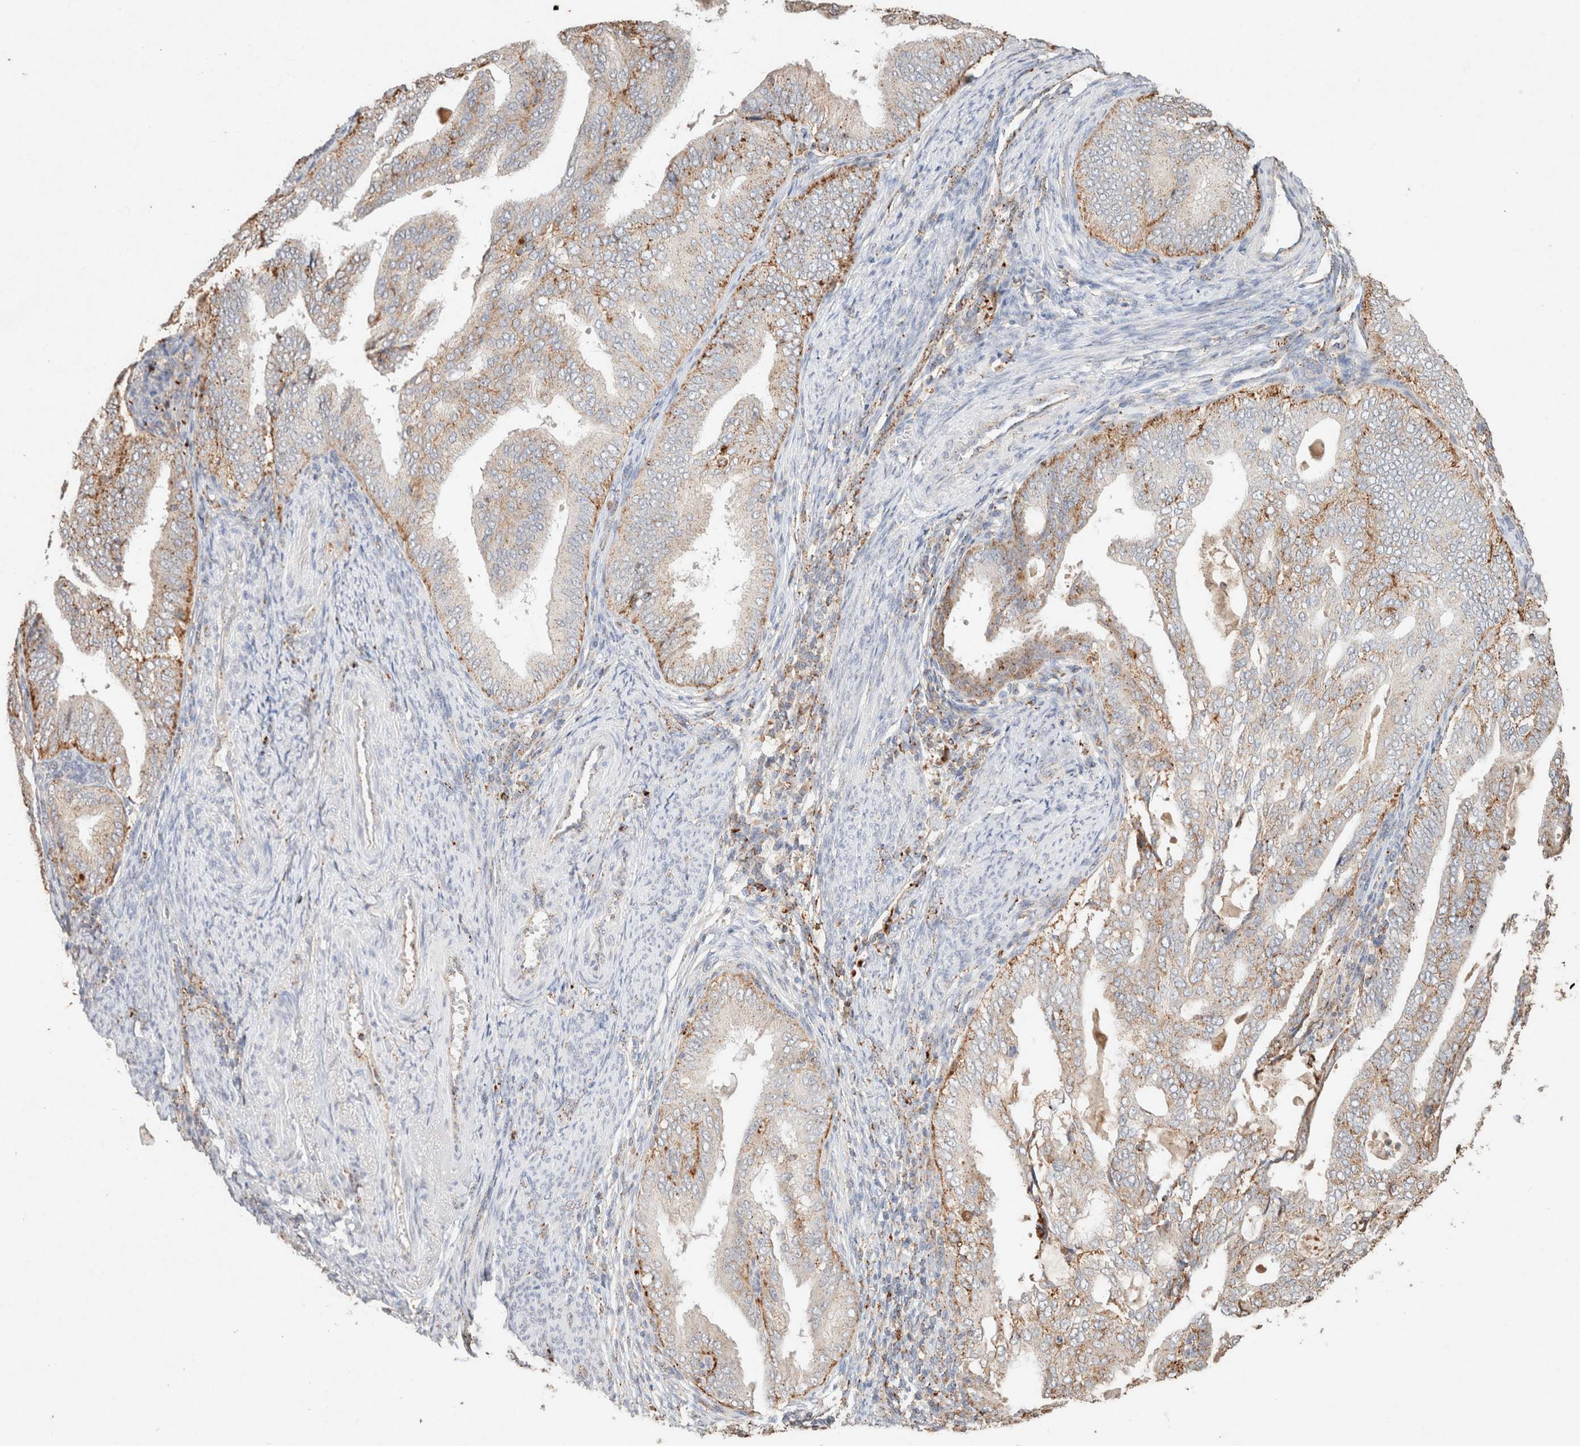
{"staining": {"intensity": "moderate", "quantity": "<25%", "location": "cytoplasmic/membranous"}, "tissue": "endometrial cancer", "cell_type": "Tumor cells", "image_type": "cancer", "snomed": [{"axis": "morphology", "description": "Adenocarcinoma, NOS"}, {"axis": "topography", "description": "Endometrium"}], "caption": "Protein analysis of endometrial adenocarcinoma tissue displays moderate cytoplasmic/membranous staining in about <25% of tumor cells.", "gene": "CTSC", "patient": {"sex": "female", "age": 58}}